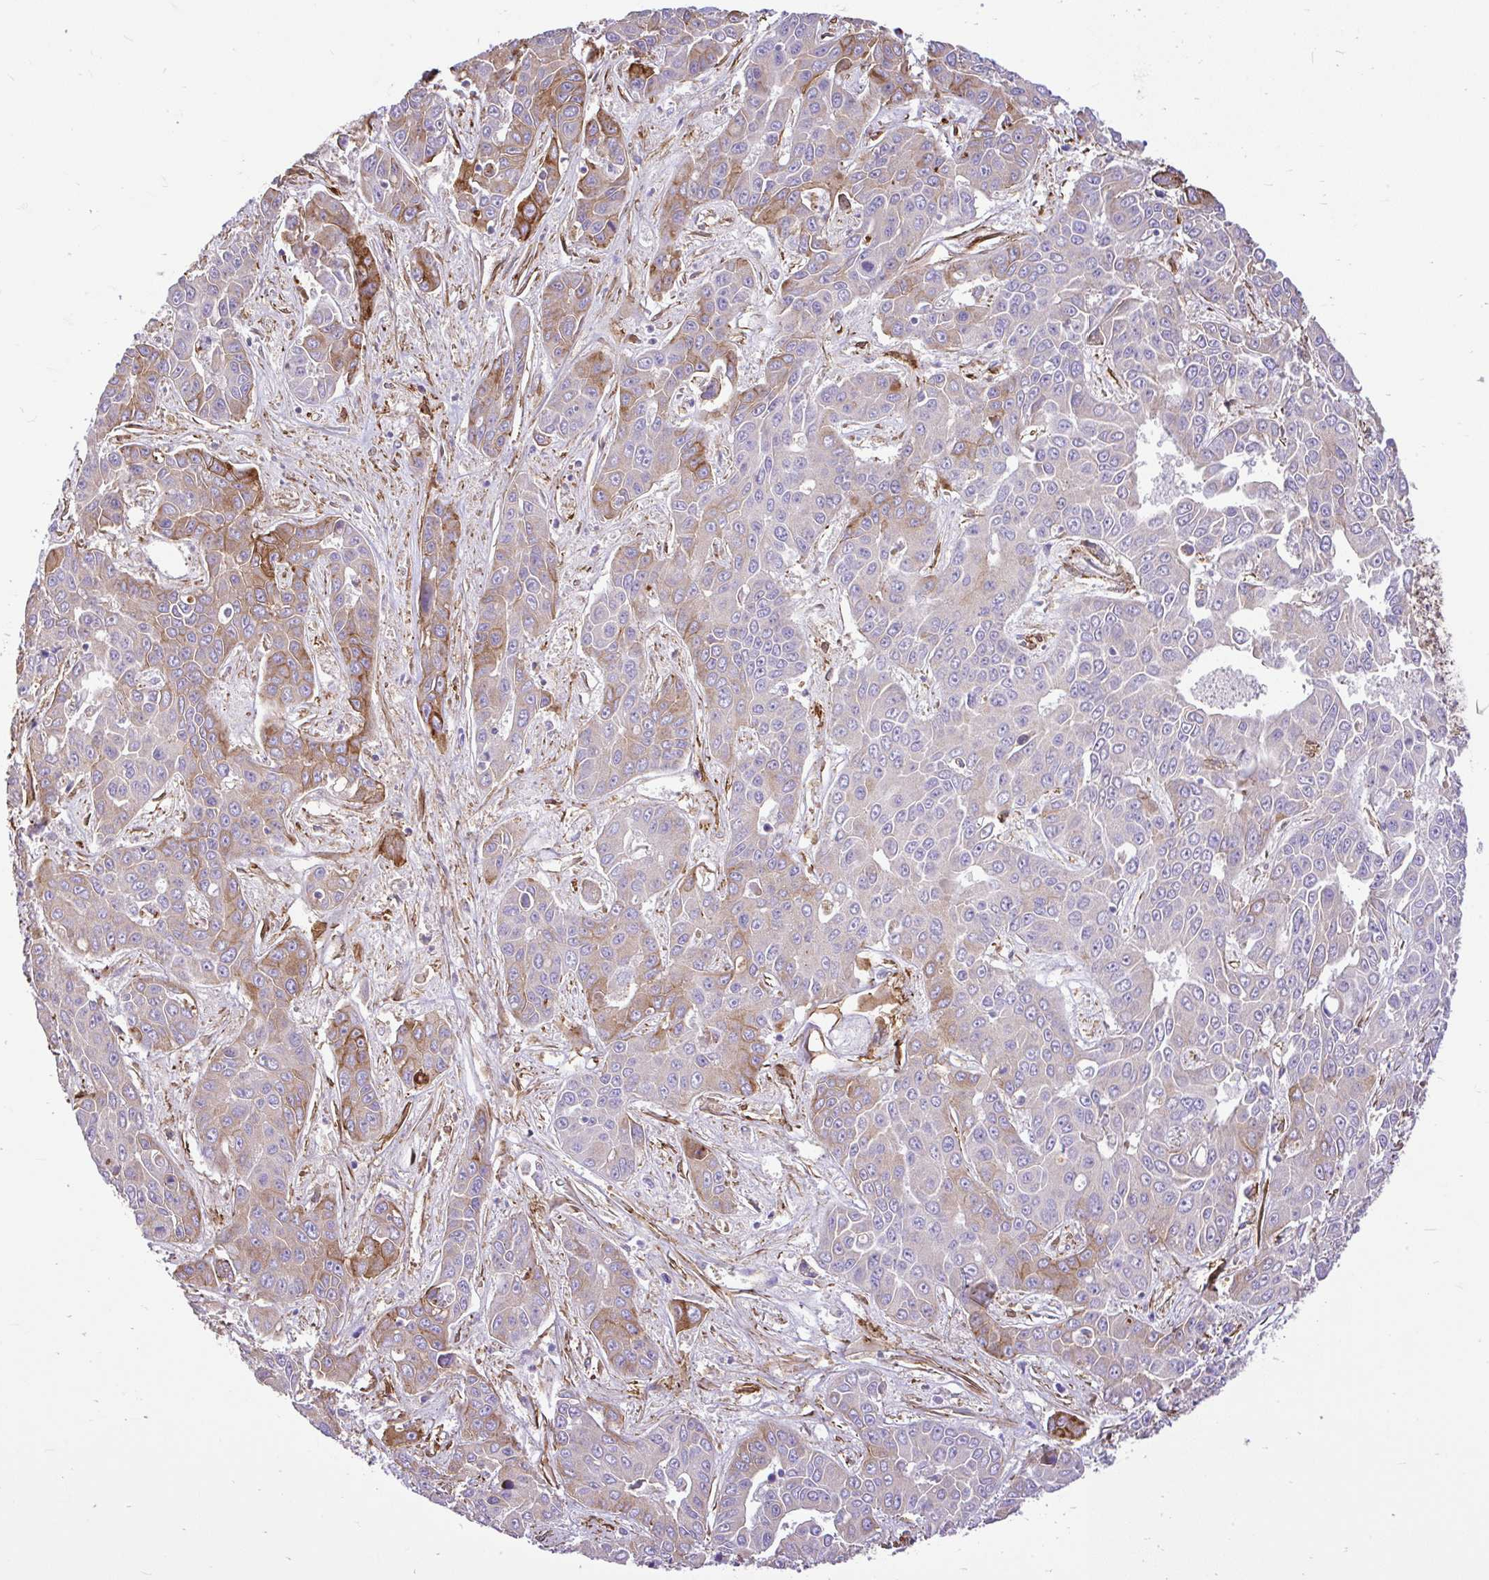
{"staining": {"intensity": "strong", "quantity": "<25%", "location": "cytoplasmic/membranous"}, "tissue": "liver cancer", "cell_type": "Tumor cells", "image_type": "cancer", "snomed": [{"axis": "morphology", "description": "Cholangiocarcinoma"}, {"axis": "topography", "description": "Liver"}], "caption": "IHC histopathology image of human cholangiocarcinoma (liver) stained for a protein (brown), which shows medium levels of strong cytoplasmic/membranous staining in approximately <25% of tumor cells.", "gene": "PTPRK", "patient": {"sex": "female", "age": 52}}